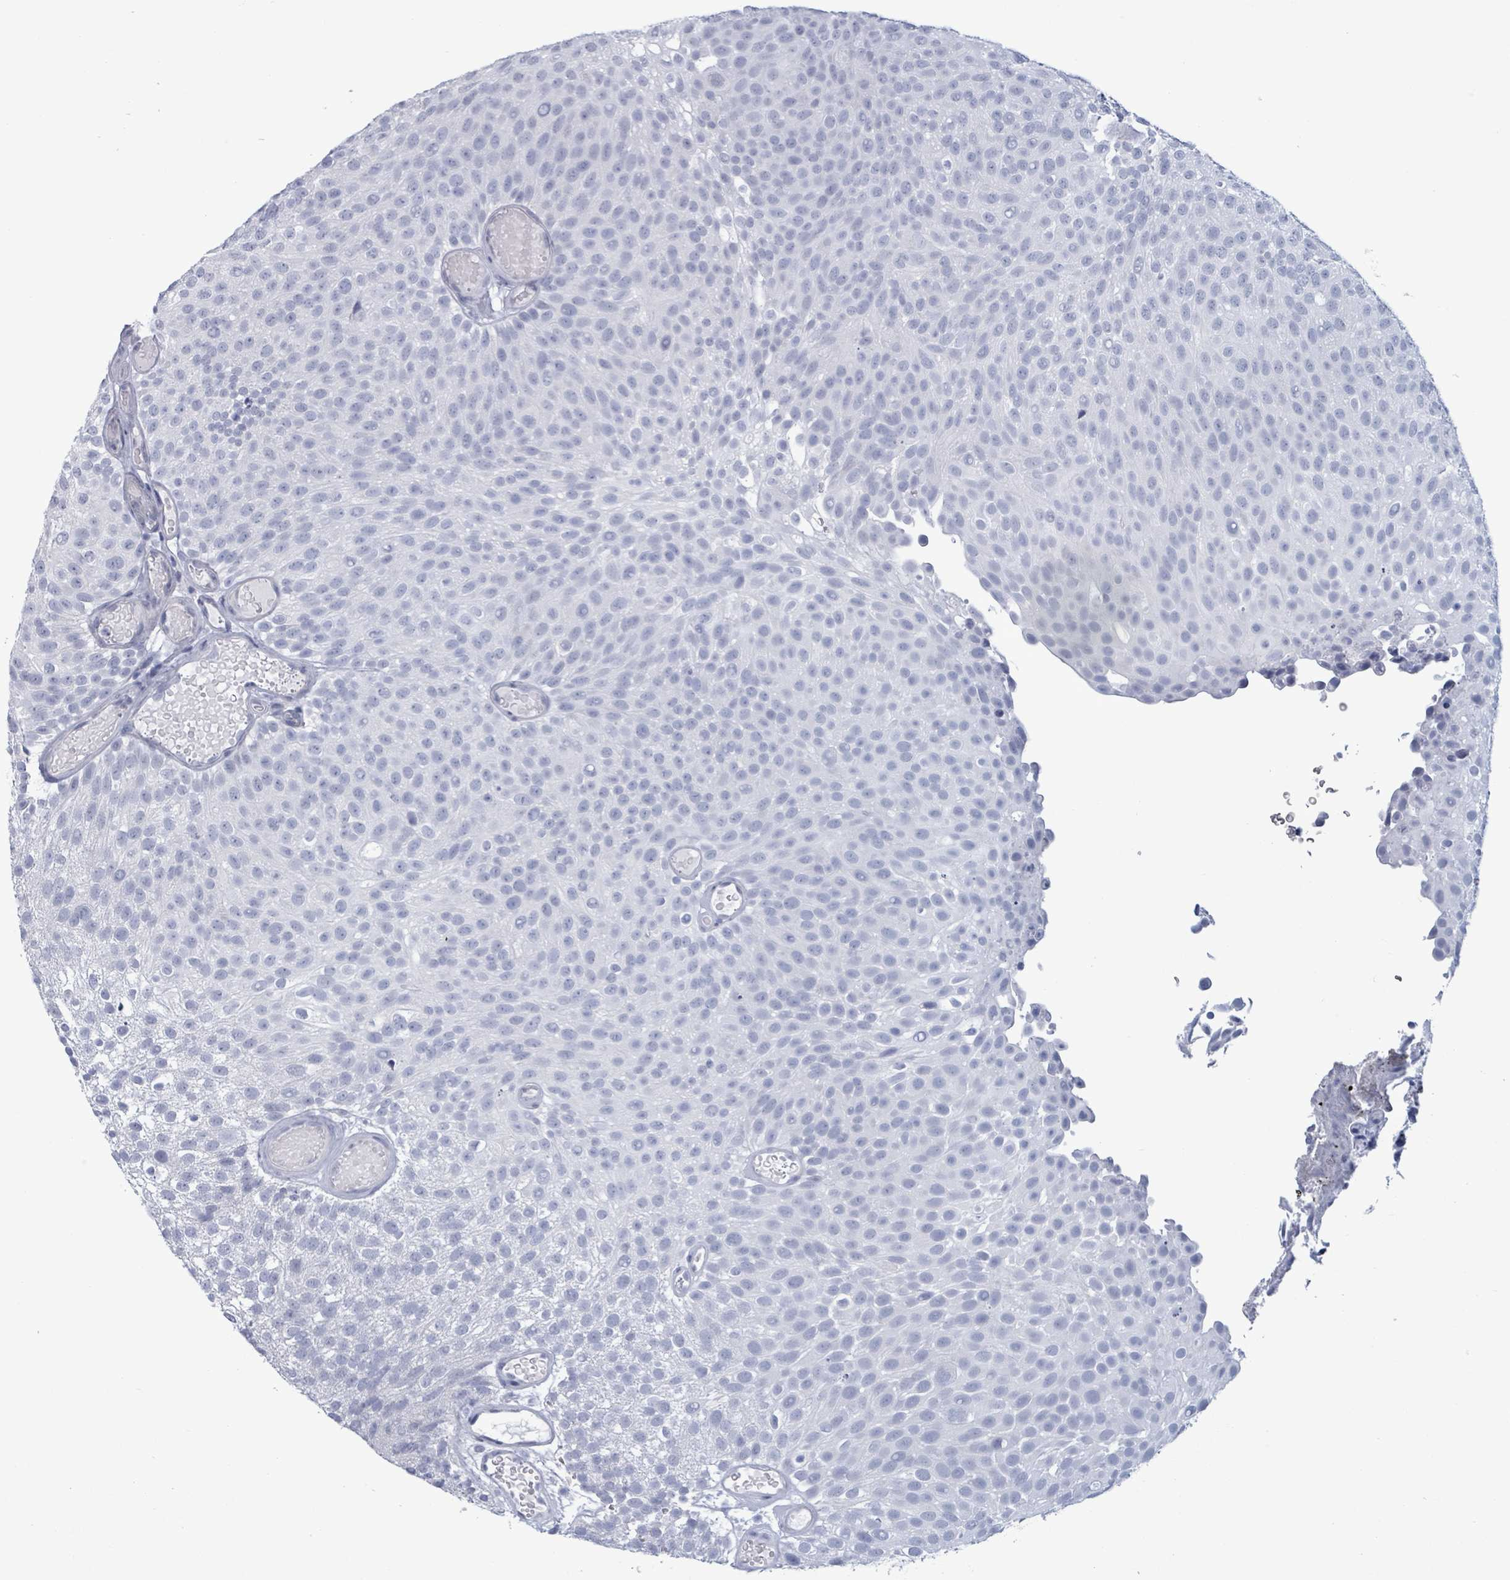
{"staining": {"intensity": "negative", "quantity": "none", "location": "none"}, "tissue": "urothelial cancer", "cell_type": "Tumor cells", "image_type": "cancer", "snomed": [{"axis": "morphology", "description": "Urothelial carcinoma, Low grade"}, {"axis": "topography", "description": "Urinary bladder"}], "caption": "Immunohistochemical staining of urothelial cancer exhibits no significant staining in tumor cells. (Immunohistochemistry, brightfield microscopy, high magnification).", "gene": "ZNF771", "patient": {"sex": "male", "age": 78}}